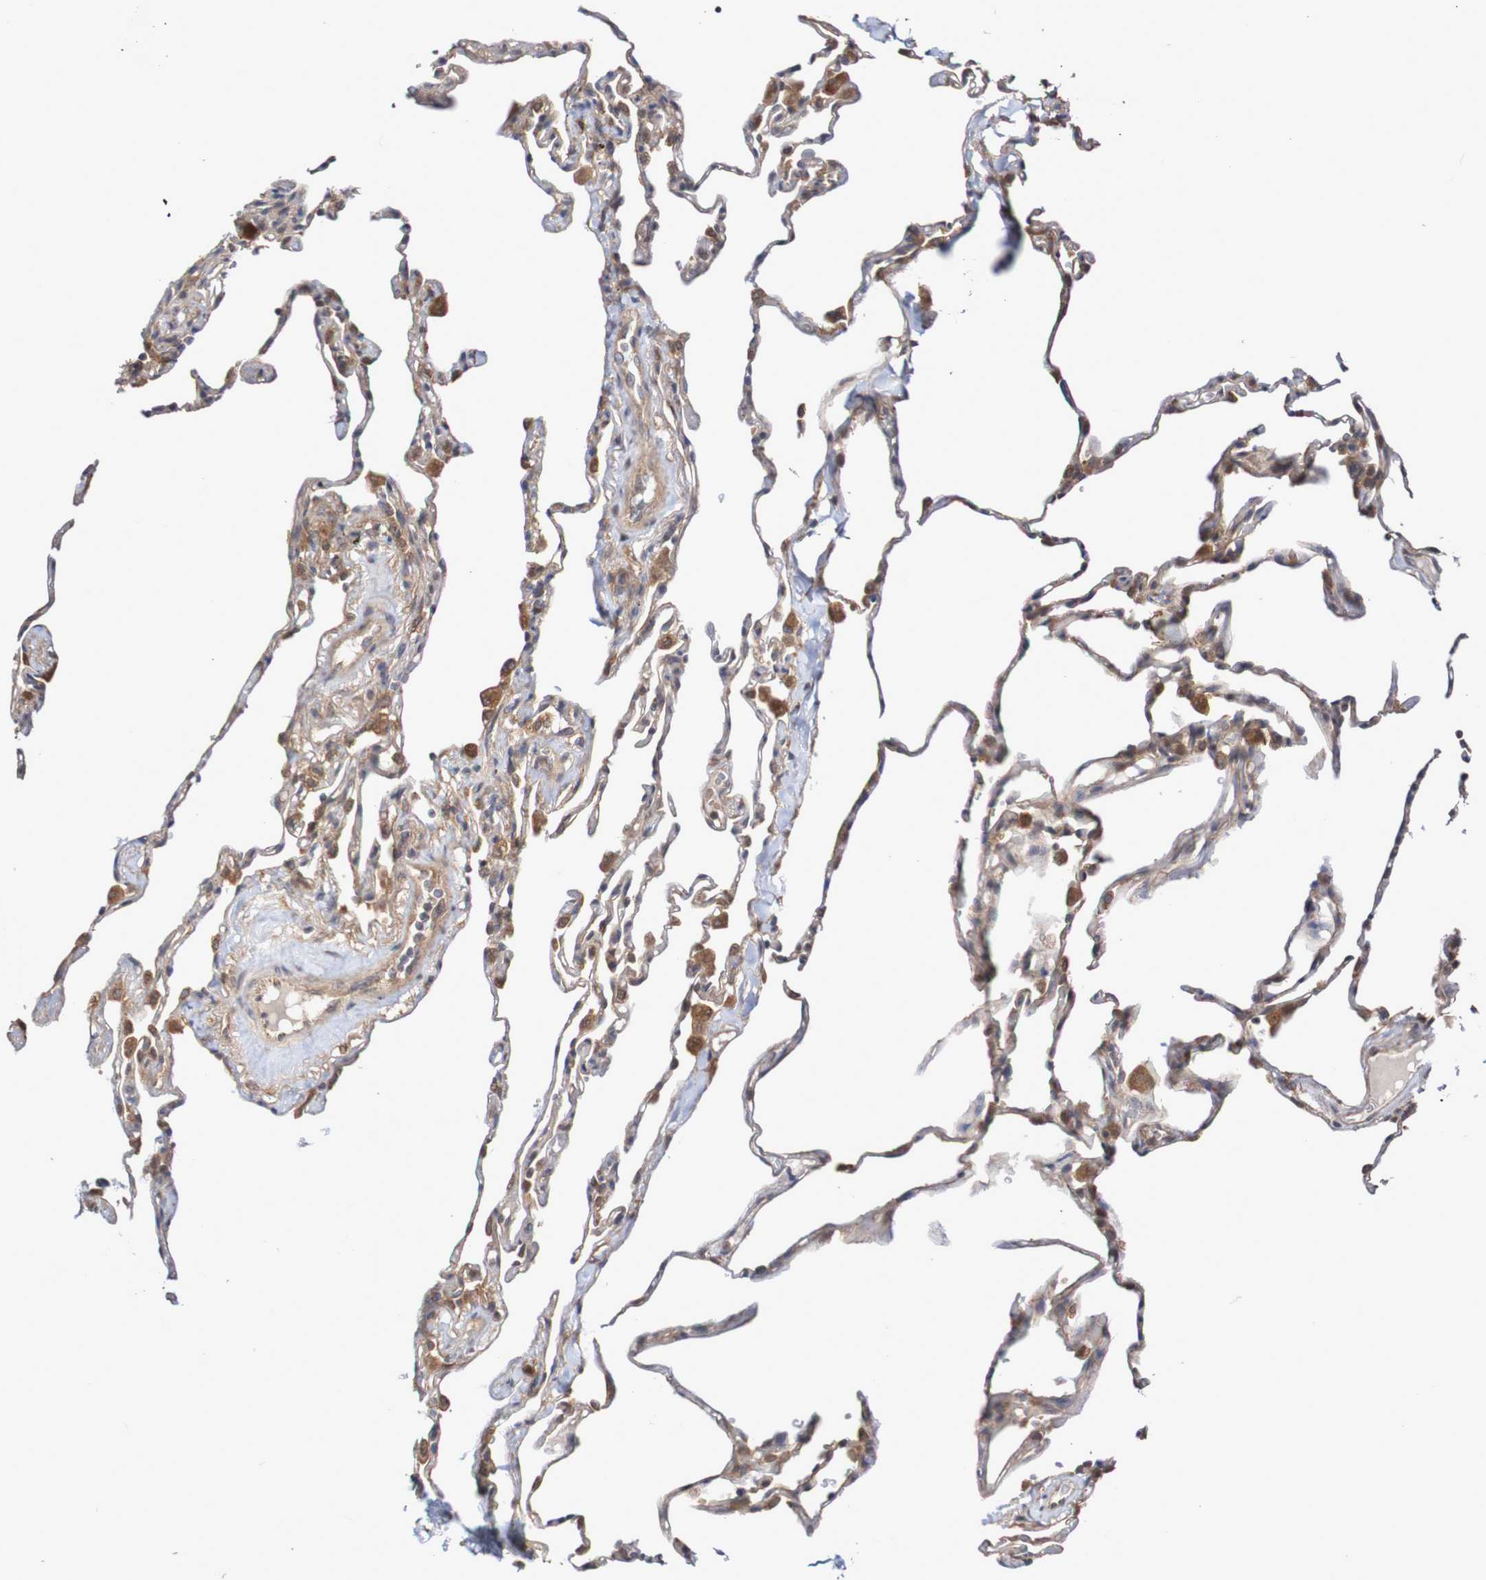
{"staining": {"intensity": "negative", "quantity": "none", "location": "none"}, "tissue": "lung", "cell_type": "Alveolar cells", "image_type": "normal", "snomed": [{"axis": "morphology", "description": "Normal tissue, NOS"}, {"axis": "topography", "description": "Lung"}], "caption": "There is no significant expression in alveolar cells of lung. (DAB (3,3'-diaminobenzidine) immunohistochemistry (IHC) with hematoxylin counter stain).", "gene": "PHPT1", "patient": {"sex": "male", "age": 59}}